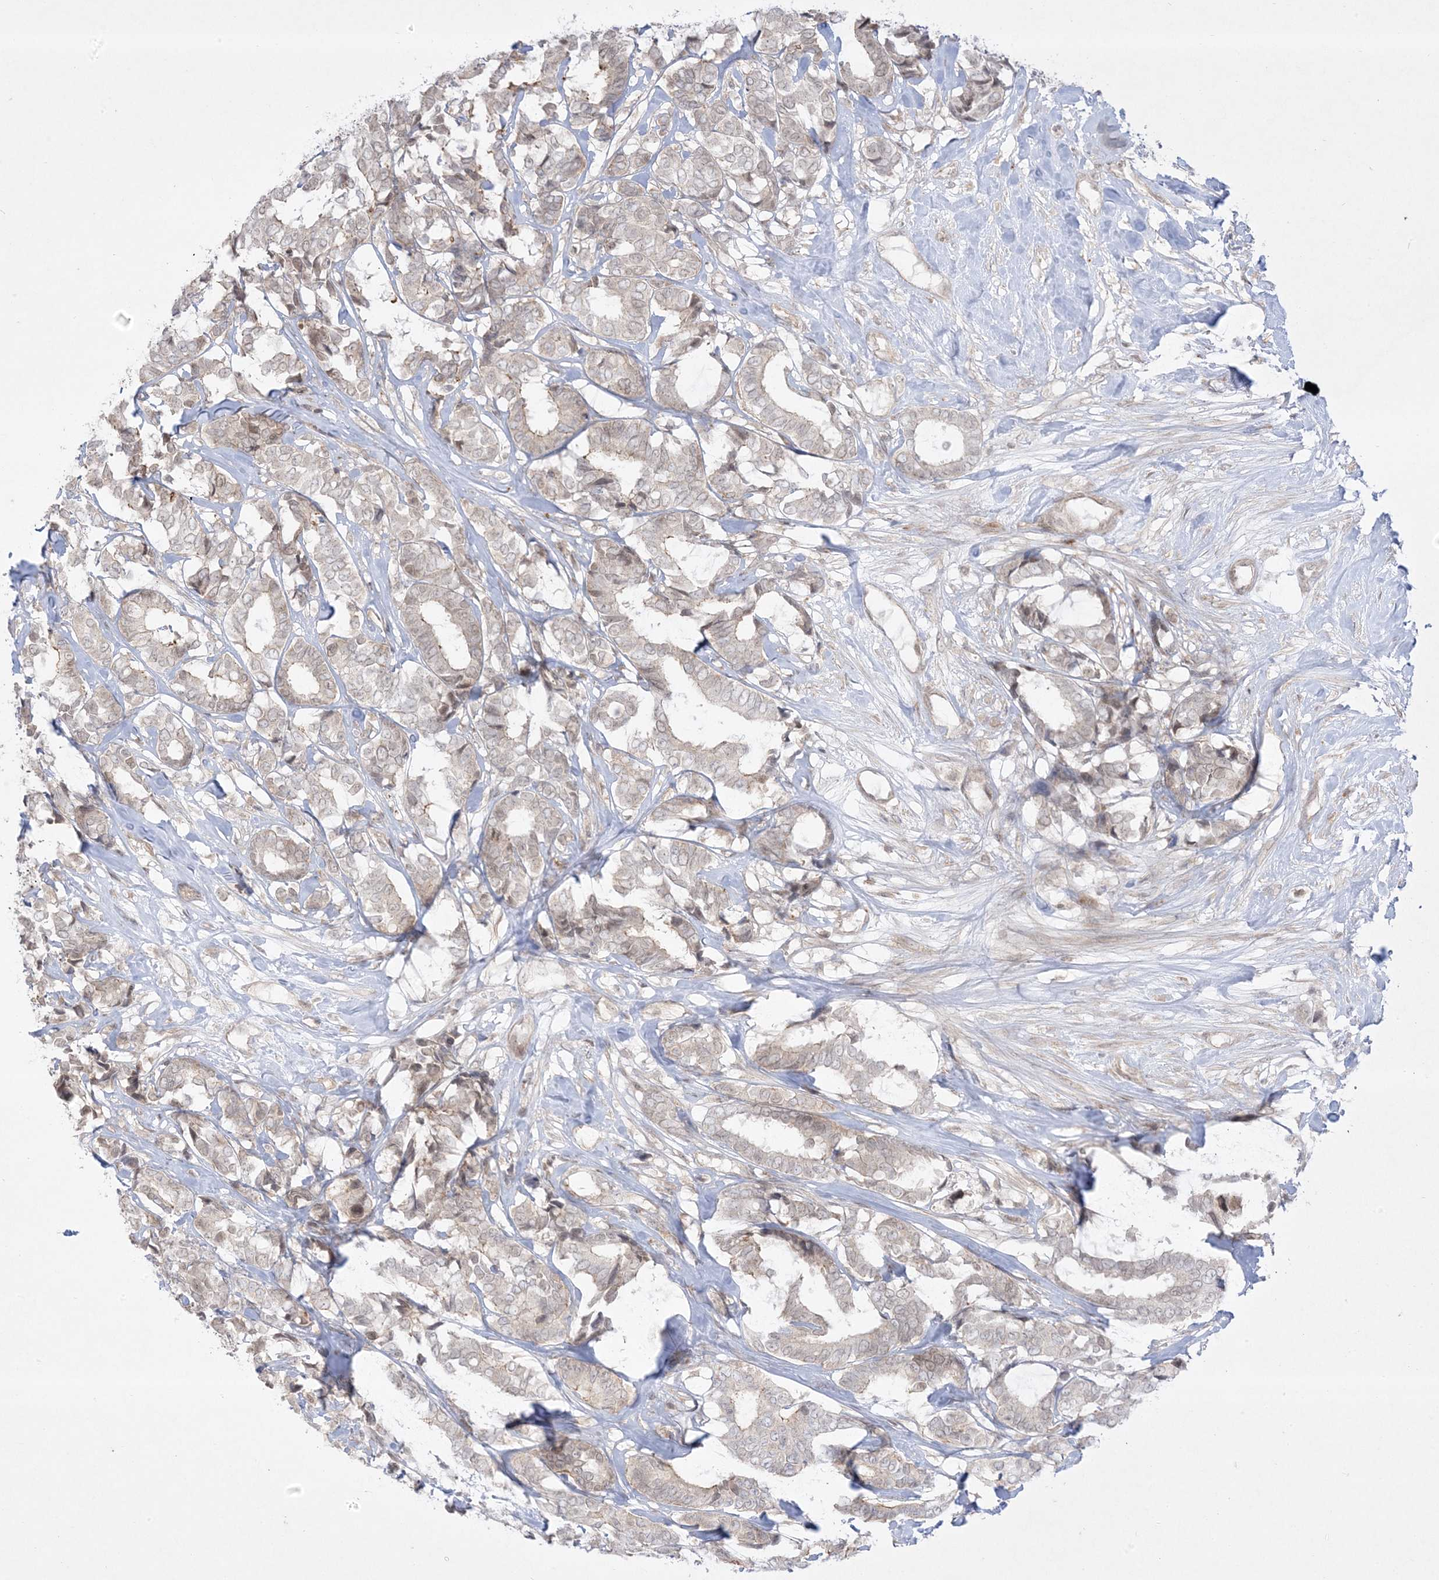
{"staining": {"intensity": "weak", "quantity": "25%-75%", "location": "cytoplasmic/membranous,nuclear"}, "tissue": "breast cancer", "cell_type": "Tumor cells", "image_type": "cancer", "snomed": [{"axis": "morphology", "description": "Duct carcinoma"}, {"axis": "topography", "description": "Breast"}], "caption": "An image of human breast cancer stained for a protein demonstrates weak cytoplasmic/membranous and nuclear brown staining in tumor cells.", "gene": "PTK6", "patient": {"sex": "female", "age": 87}}